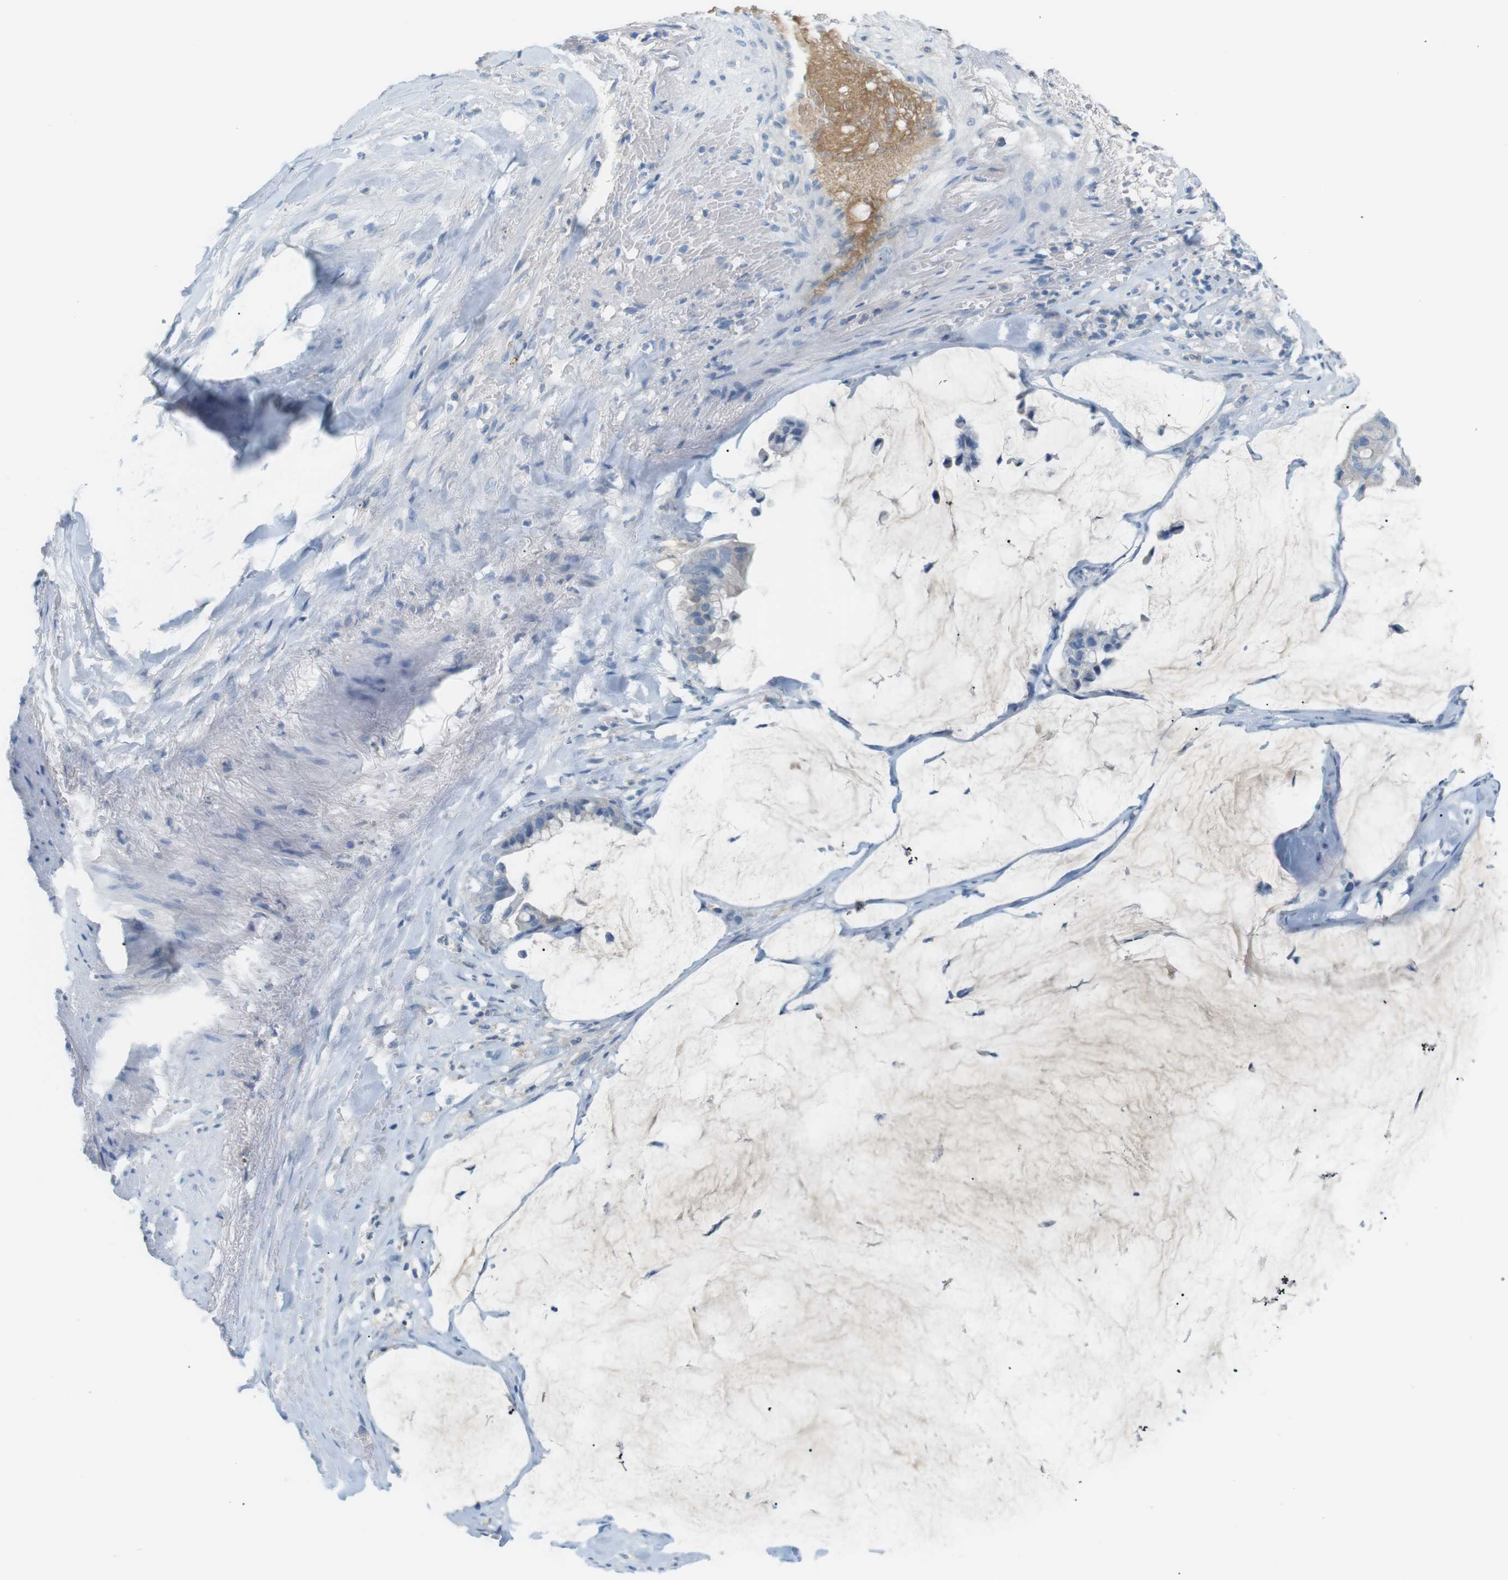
{"staining": {"intensity": "negative", "quantity": "none", "location": "none"}, "tissue": "pancreatic cancer", "cell_type": "Tumor cells", "image_type": "cancer", "snomed": [{"axis": "morphology", "description": "Adenocarcinoma, NOS"}, {"axis": "topography", "description": "Pancreas"}], "caption": "Protein analysis of pancreatic cancer shows no significant expression in tumor cells.", "gene": "AZGP1", "patient": {"sex": "male", "age": 41}}